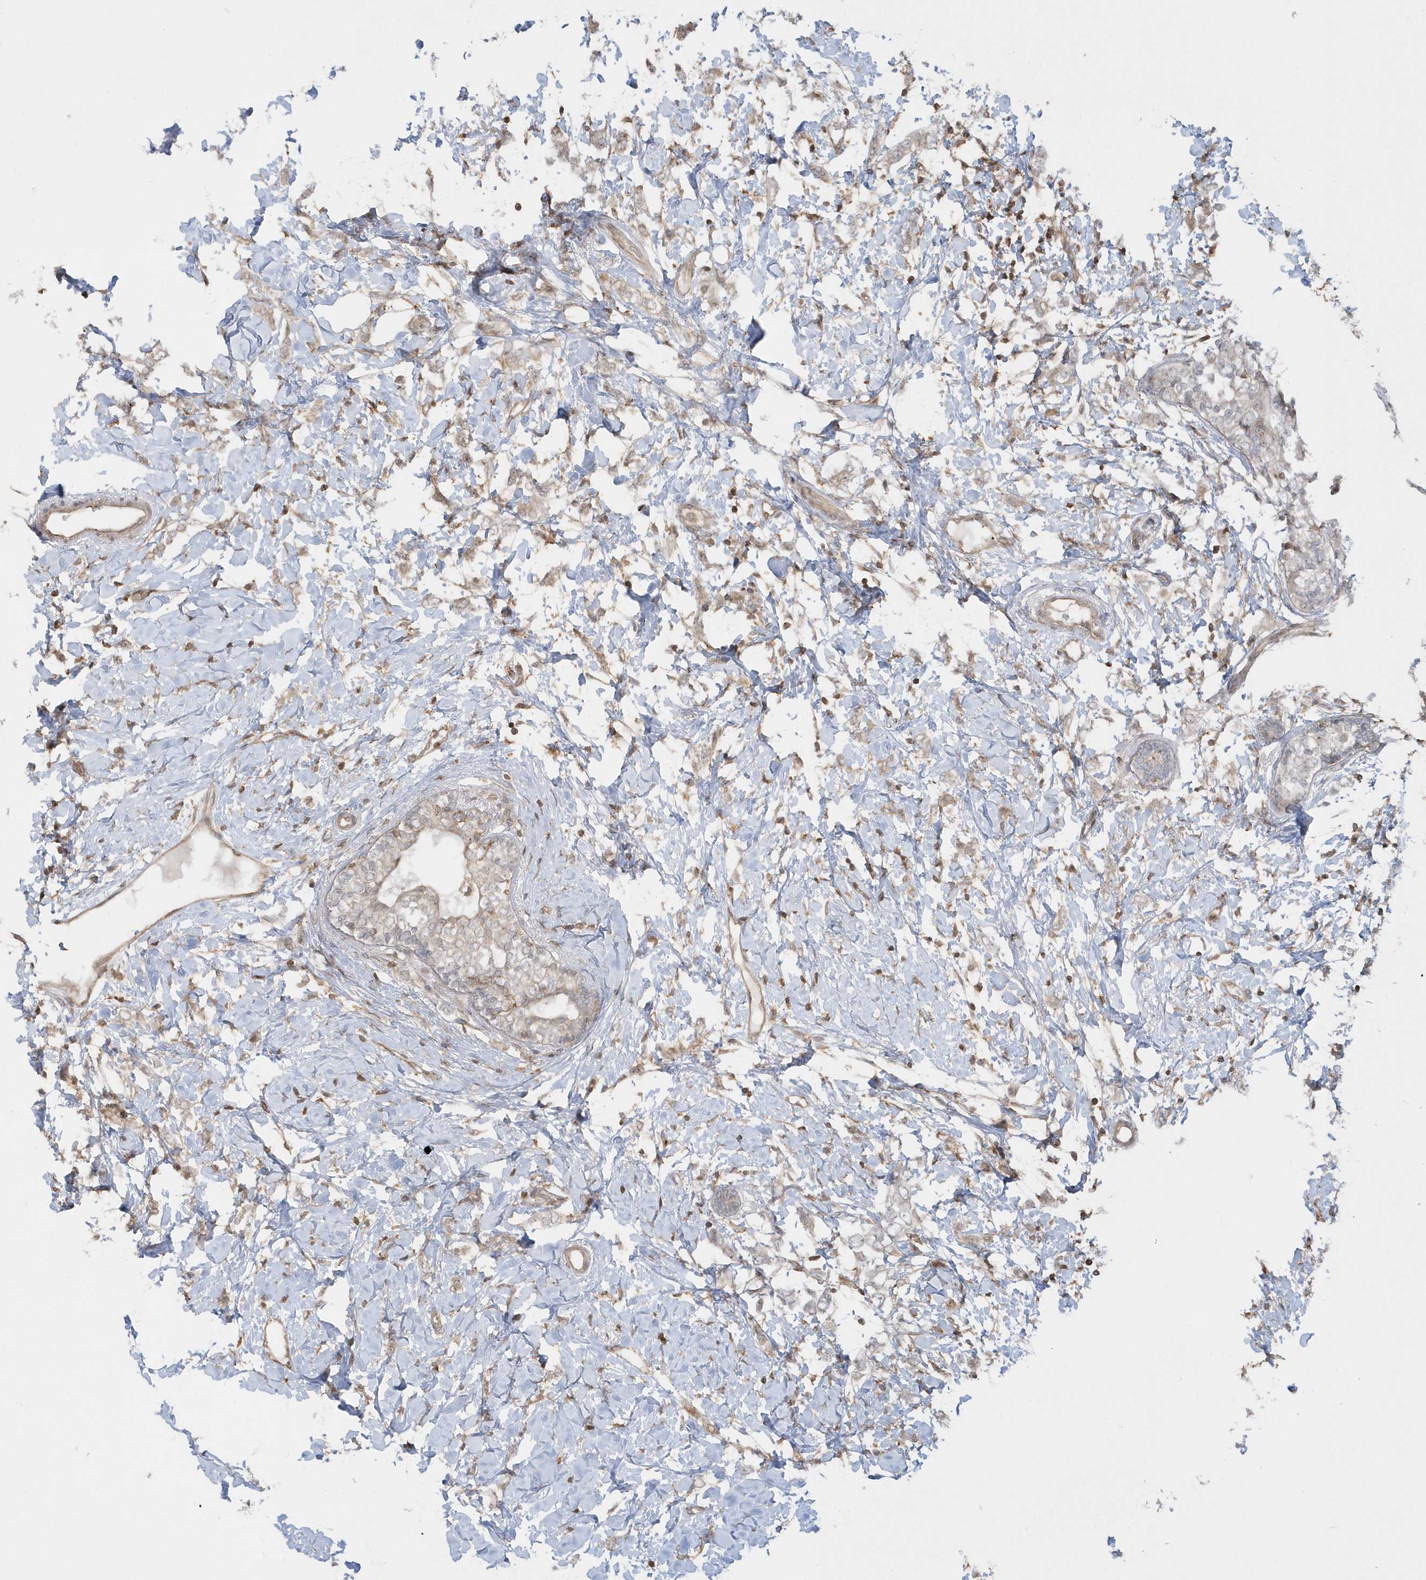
{"staining": {"intensity": "weak", "quantity": ">75%", "location": "nuclear"}, "tissue": "breast cancer", "cell_type": "Tumor cells", "image_type": "cancer", "snomed": [{"axis": "morphology", "description": "Normal tissue, NOS"}, {"axis": "morphology", "description": "Lobular carcinoma"}, {"axis": "topography", "description": "Breast"}], "caption": "Breast lobular carcinoma stained with a brown dye reveals weak nuclear positive positivity in about >75% of tumor cells.", "gene": "BSN", "patient": {"sex": "female", "age": 47}}